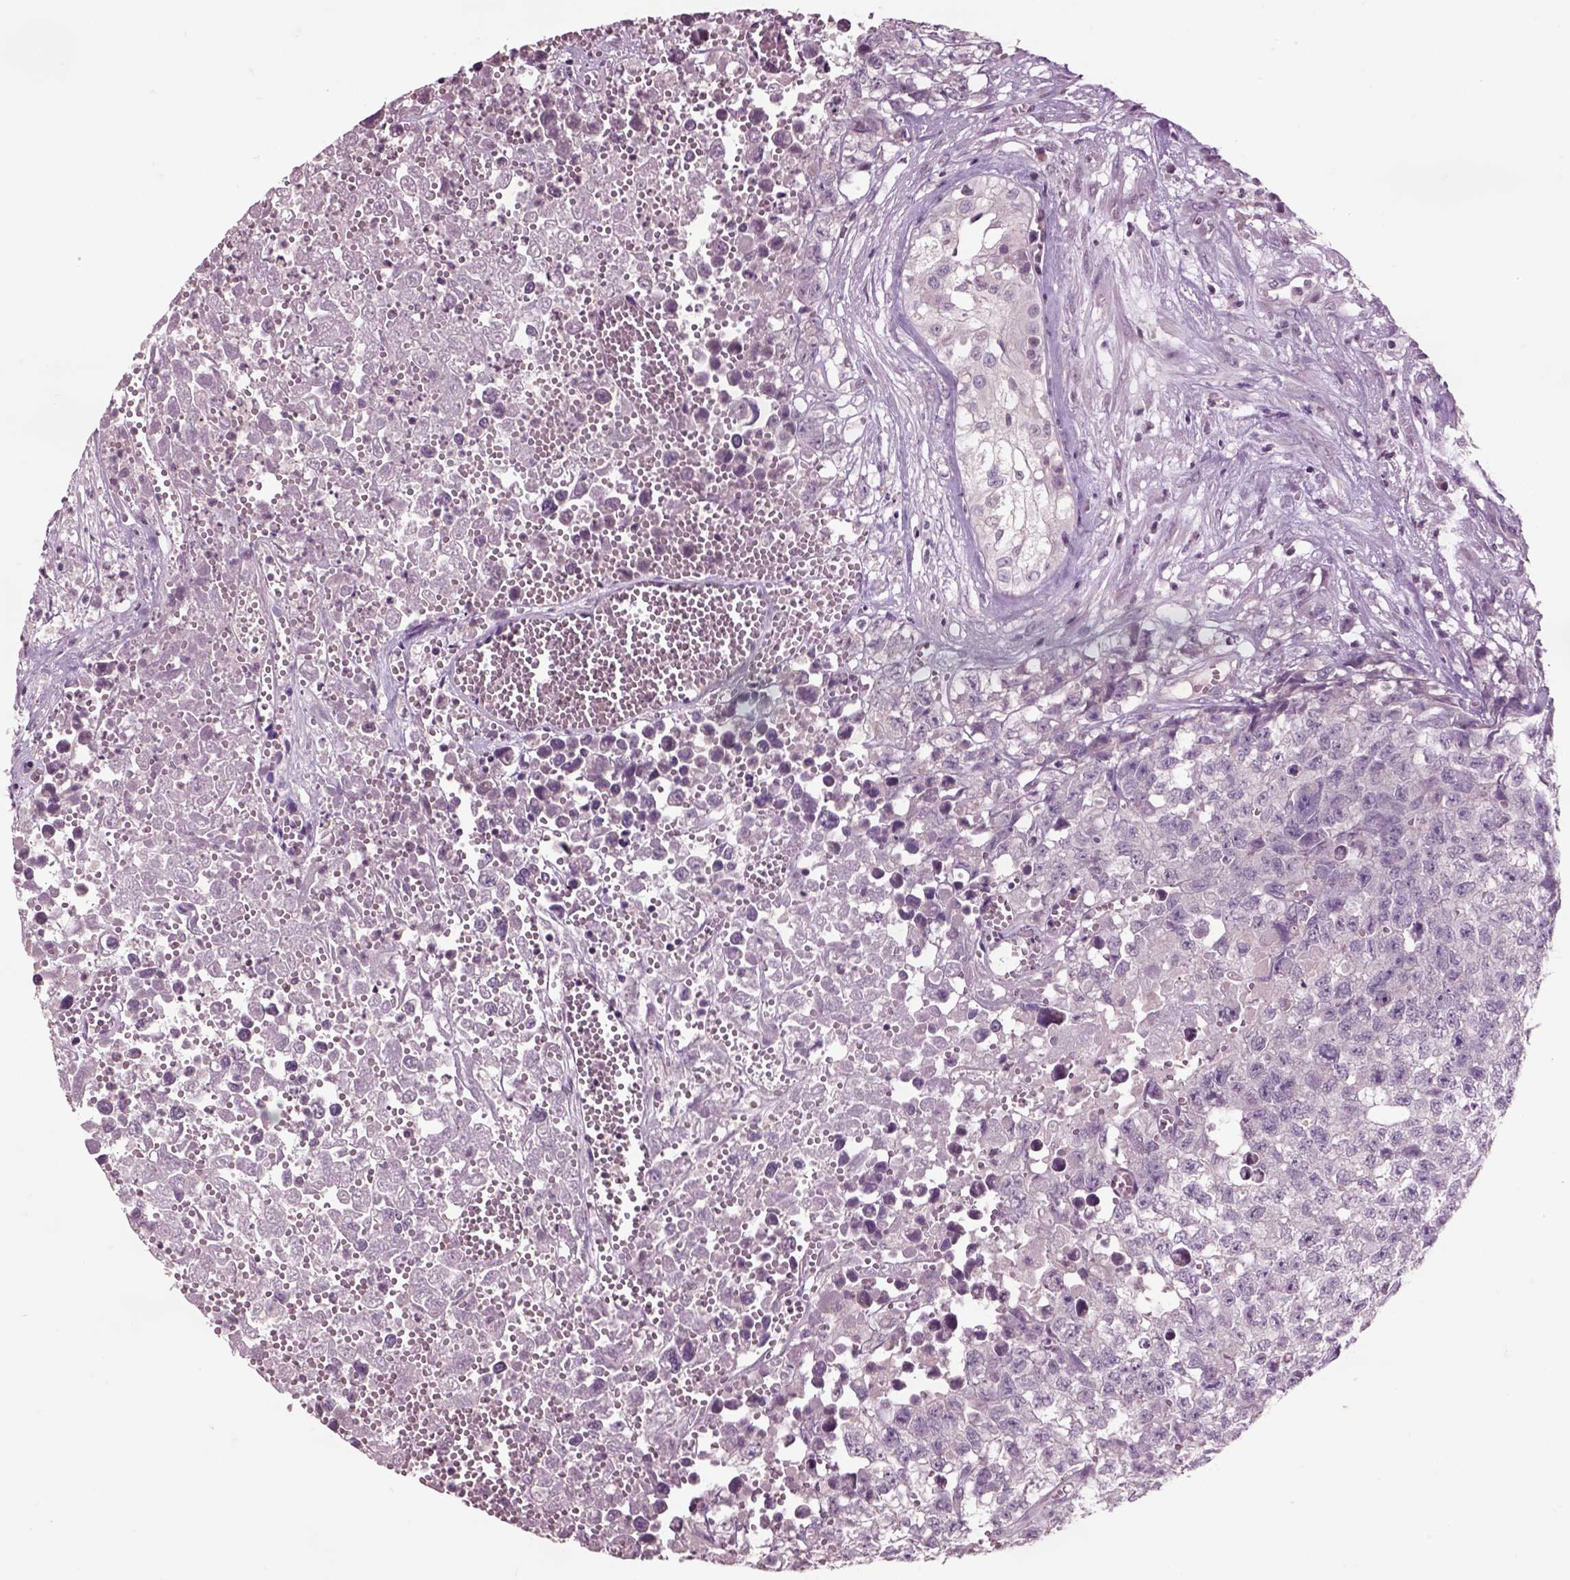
{"staining": {"intensity": "negative", "quantity": "none", "location": "none"}, "tissue": "testis cancer", "cell_type": "Tumor cells", "image_type": "cancer", "snomed": [{"axis": "morphology", "description": "Seminoma, NOS"}, {"axis": "morphology", "description": "Carcinoma, Embryonal, NOS"}, {"axis": "topography", "description": "Testis"}], "caption": "A high-resolution image shows immunohistochemistry (IHC) staining of testis cancer, which demonstrates no significant staining in tumor cells.", "gene": "CHGB", "patient": {"sex": "male", "age": 22}}